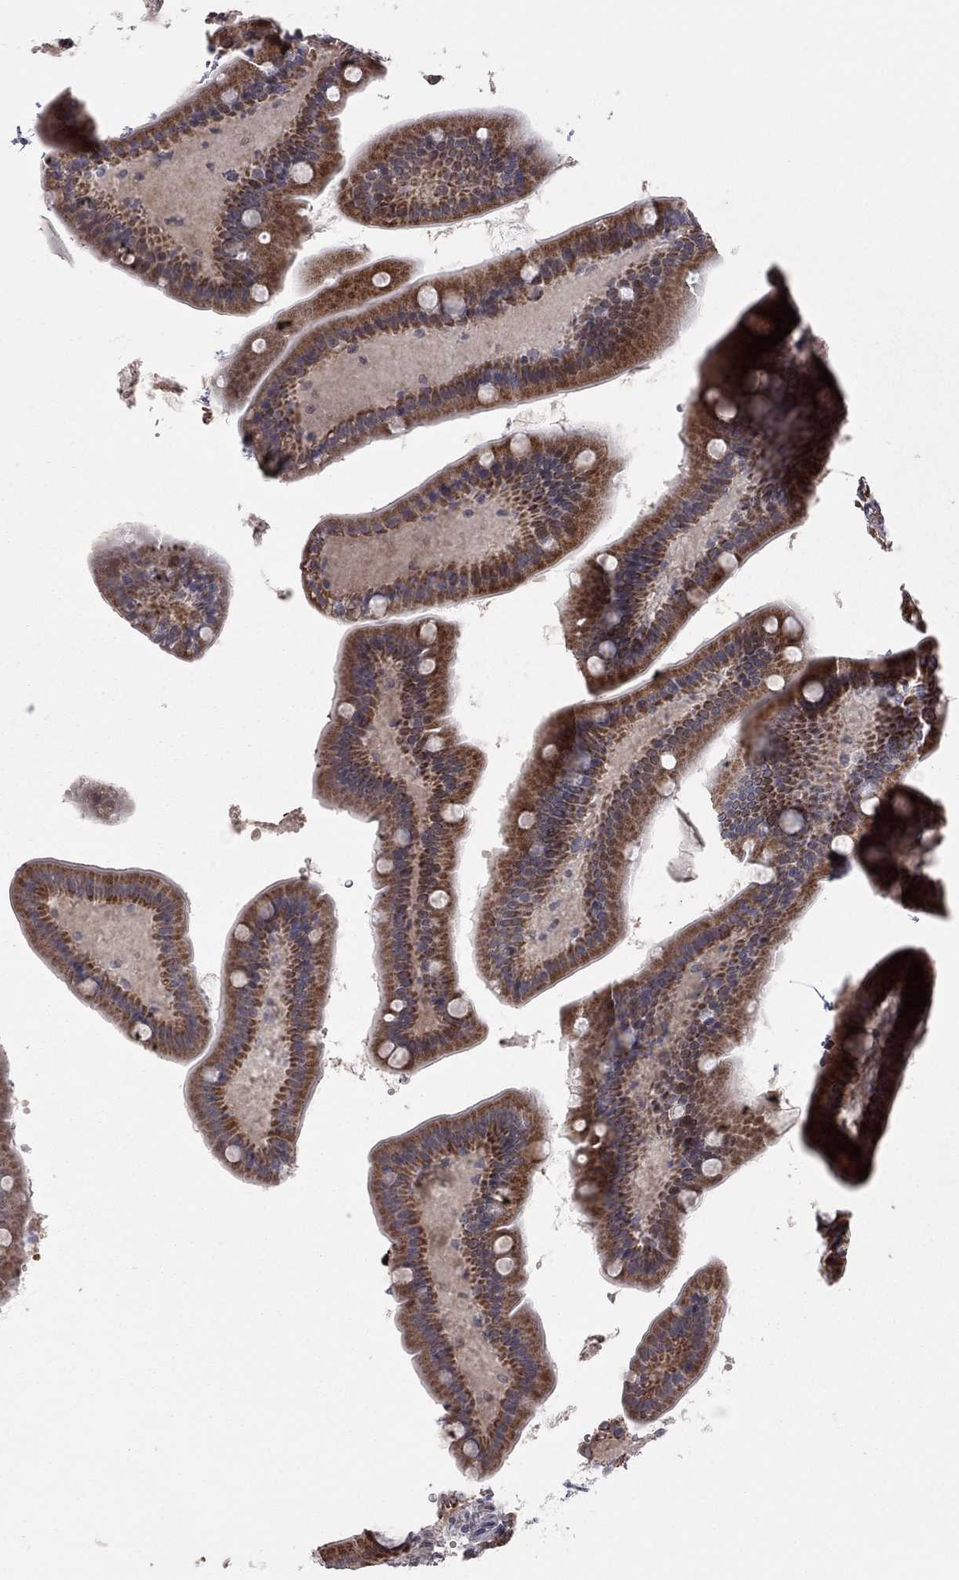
{"staining": {"intensity": "strong", "quantity": ">75%", "location": "cytoplasmic/membranous"}, "tissue": "small intestine", "cell_type": "Glandular cells", "image_type": "normal", "snomed": [{"axis": "morphology", "description": "Normal tissue, NOS"}, {"axis": "topography", "description": "Small intestine"}], "caption": "DAB (3,3'-diaminobenzidine) immunohistochemical staining of benign small intestine reveals strong cytoplasmic/membranous protein expression in about >75% of glandular cells.", "gene": "MC3R", "patient": {"sex": "male", "age": 66}}